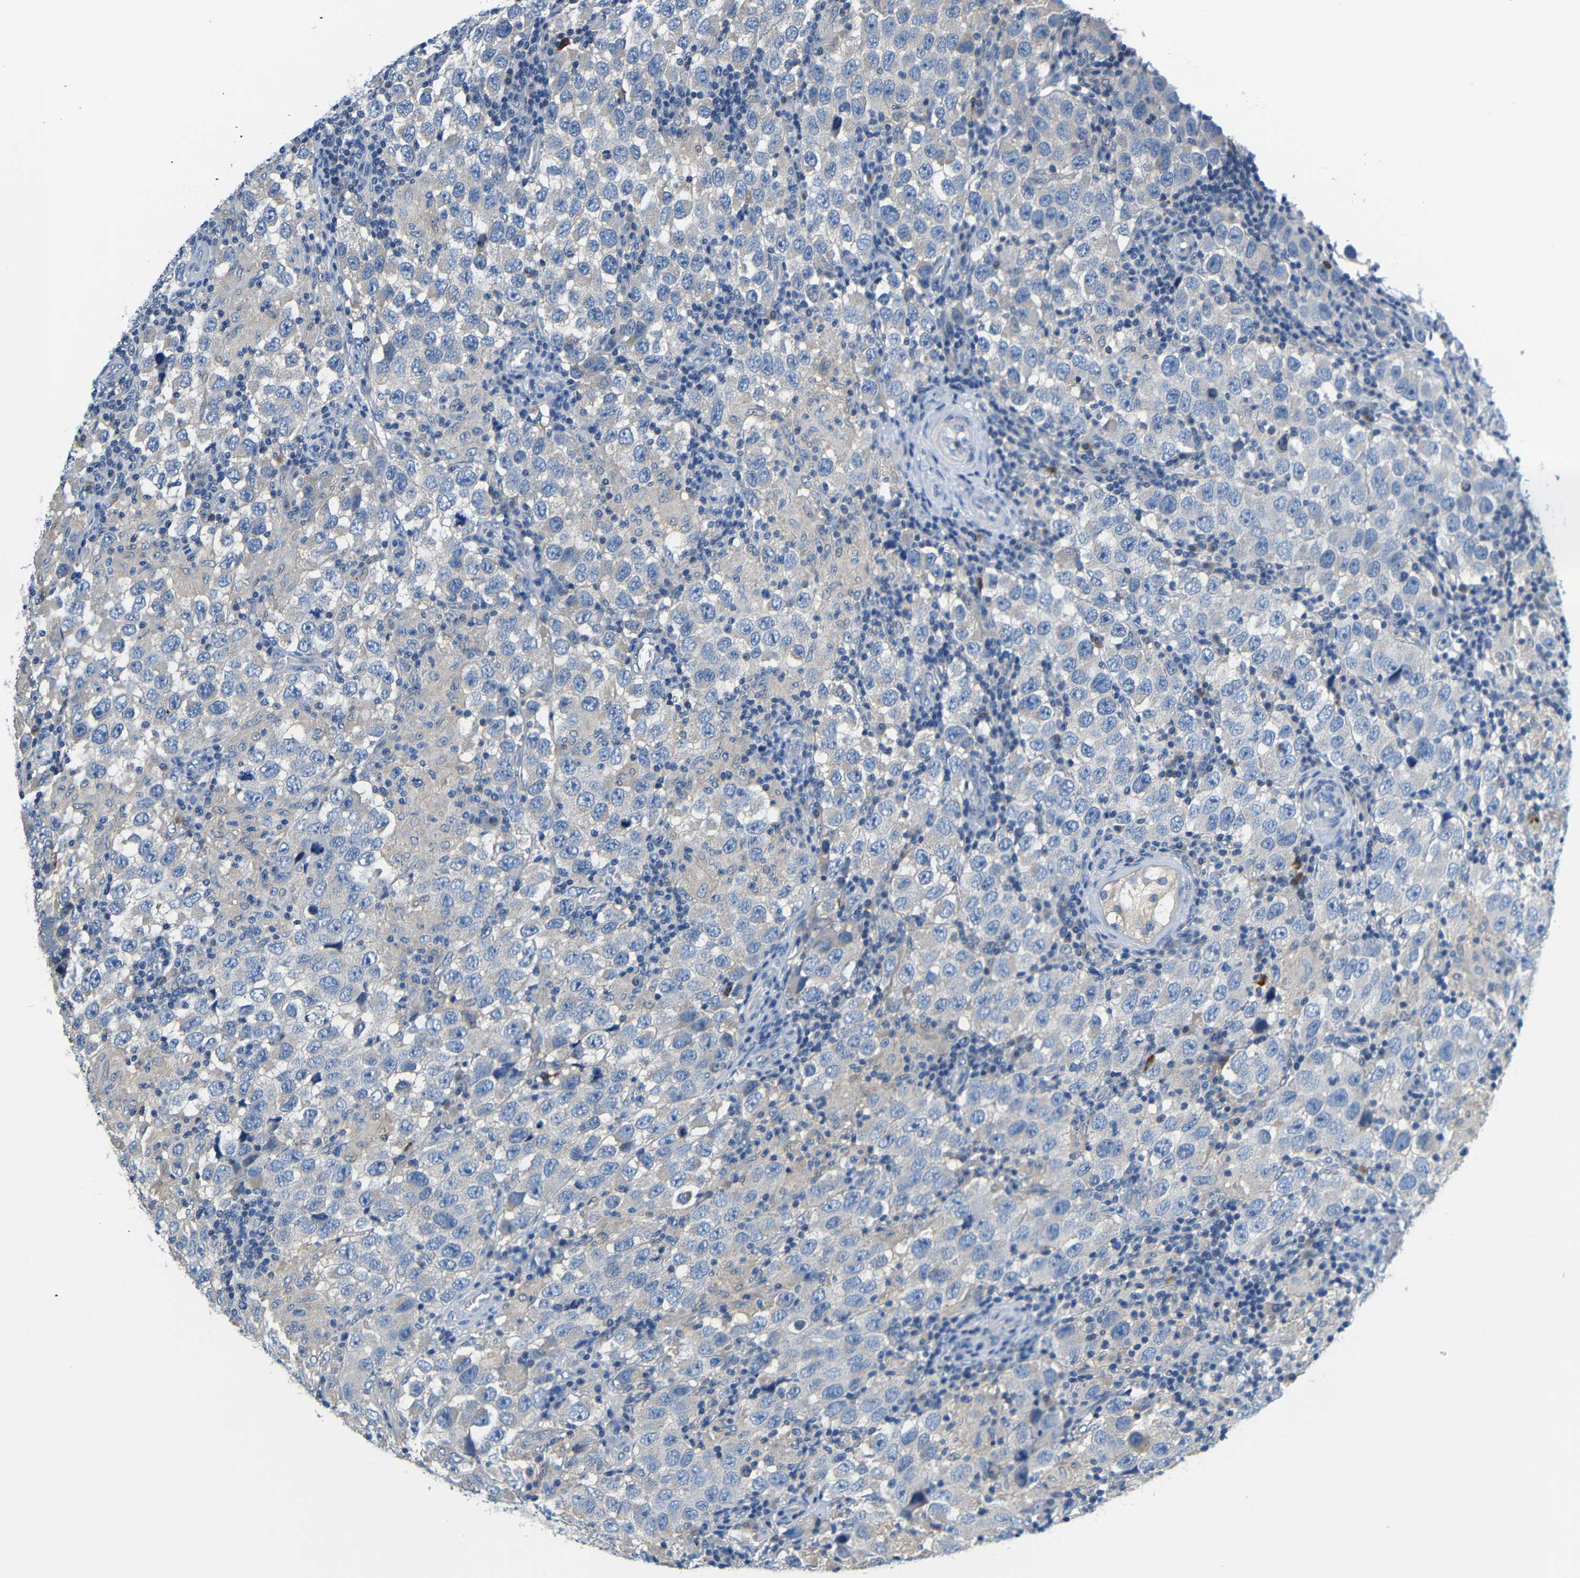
{"staining": {"intensity": "negative", "quantity": "none", "location": "none"}, "tissue": "testis cancer", "cell_type": "Tumor cells", "image_type": "cancer", "snomed": [{"axis": "morphology", "description": "Carcinoma, Embryonal, NOS"}, {"axis": "topography", "description": "Testis"}], "caption": "Immunohistochemistry (IHC) of testis cancer (embryonal carcinoma) exhibits no expression in tumor cells. (DAB immunohistochemistry (IHC) with hematoxylin counter stain).", "gene": "NEGR1", "patient": {"sex": "male", "age": 21}}